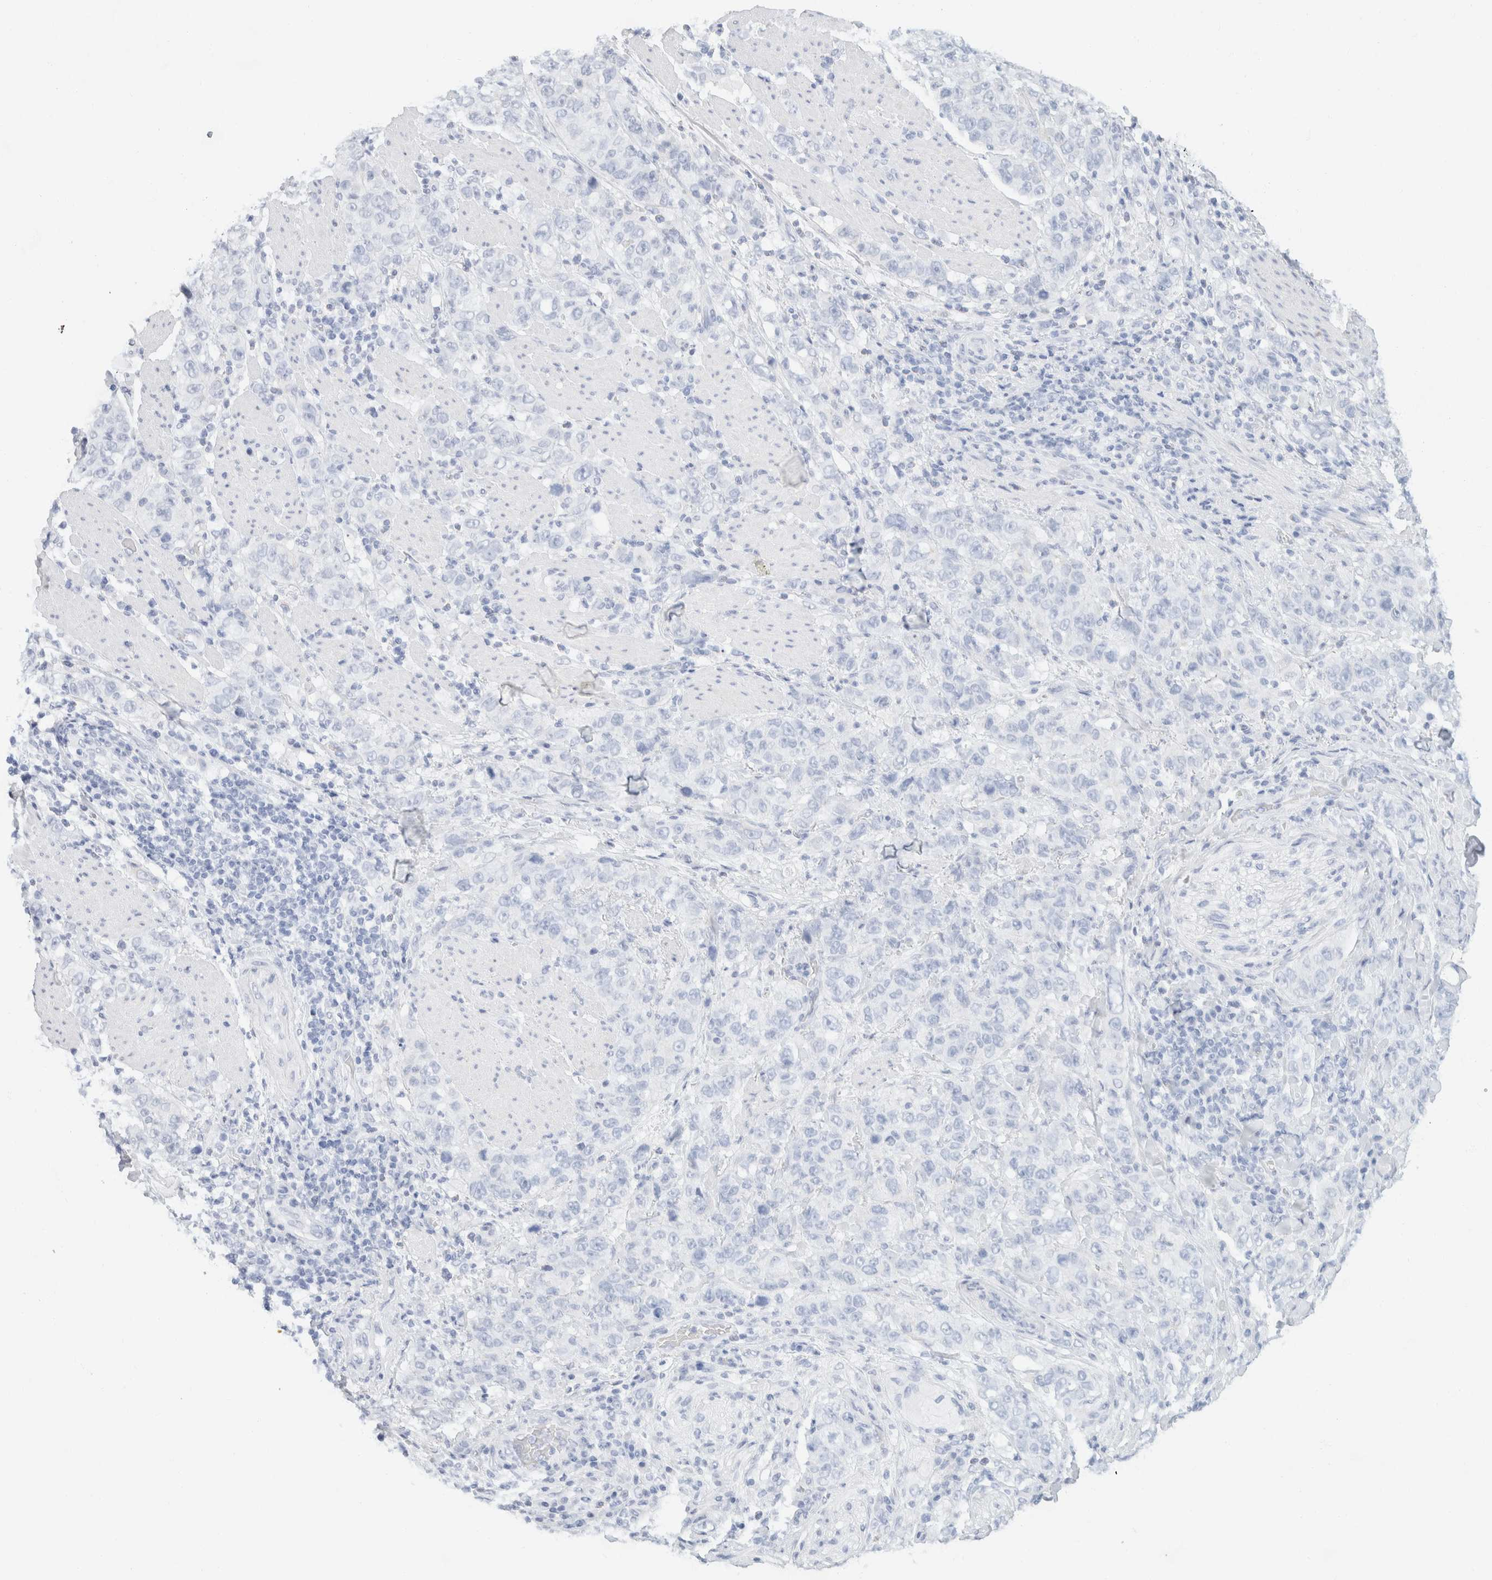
{"staining": {"intensity": "negative", "quantity": "none", "location": "none"}, "tissue": "stomach cancer", "cell_type": "Tumor cells", "image_type": "cancer", "snomed": [{"axis": "morphology", "description": "Adenocarcinoma, NOS"}, {"axis": "topography", "description": "Stomach"}], "caption": "This is an immunohistochemistry micrograph of human stomach adenocarcinoma. There is no expression in tumor cells.", "gene": "KRT20", "patient": {"sex": "male", "age": 48}}